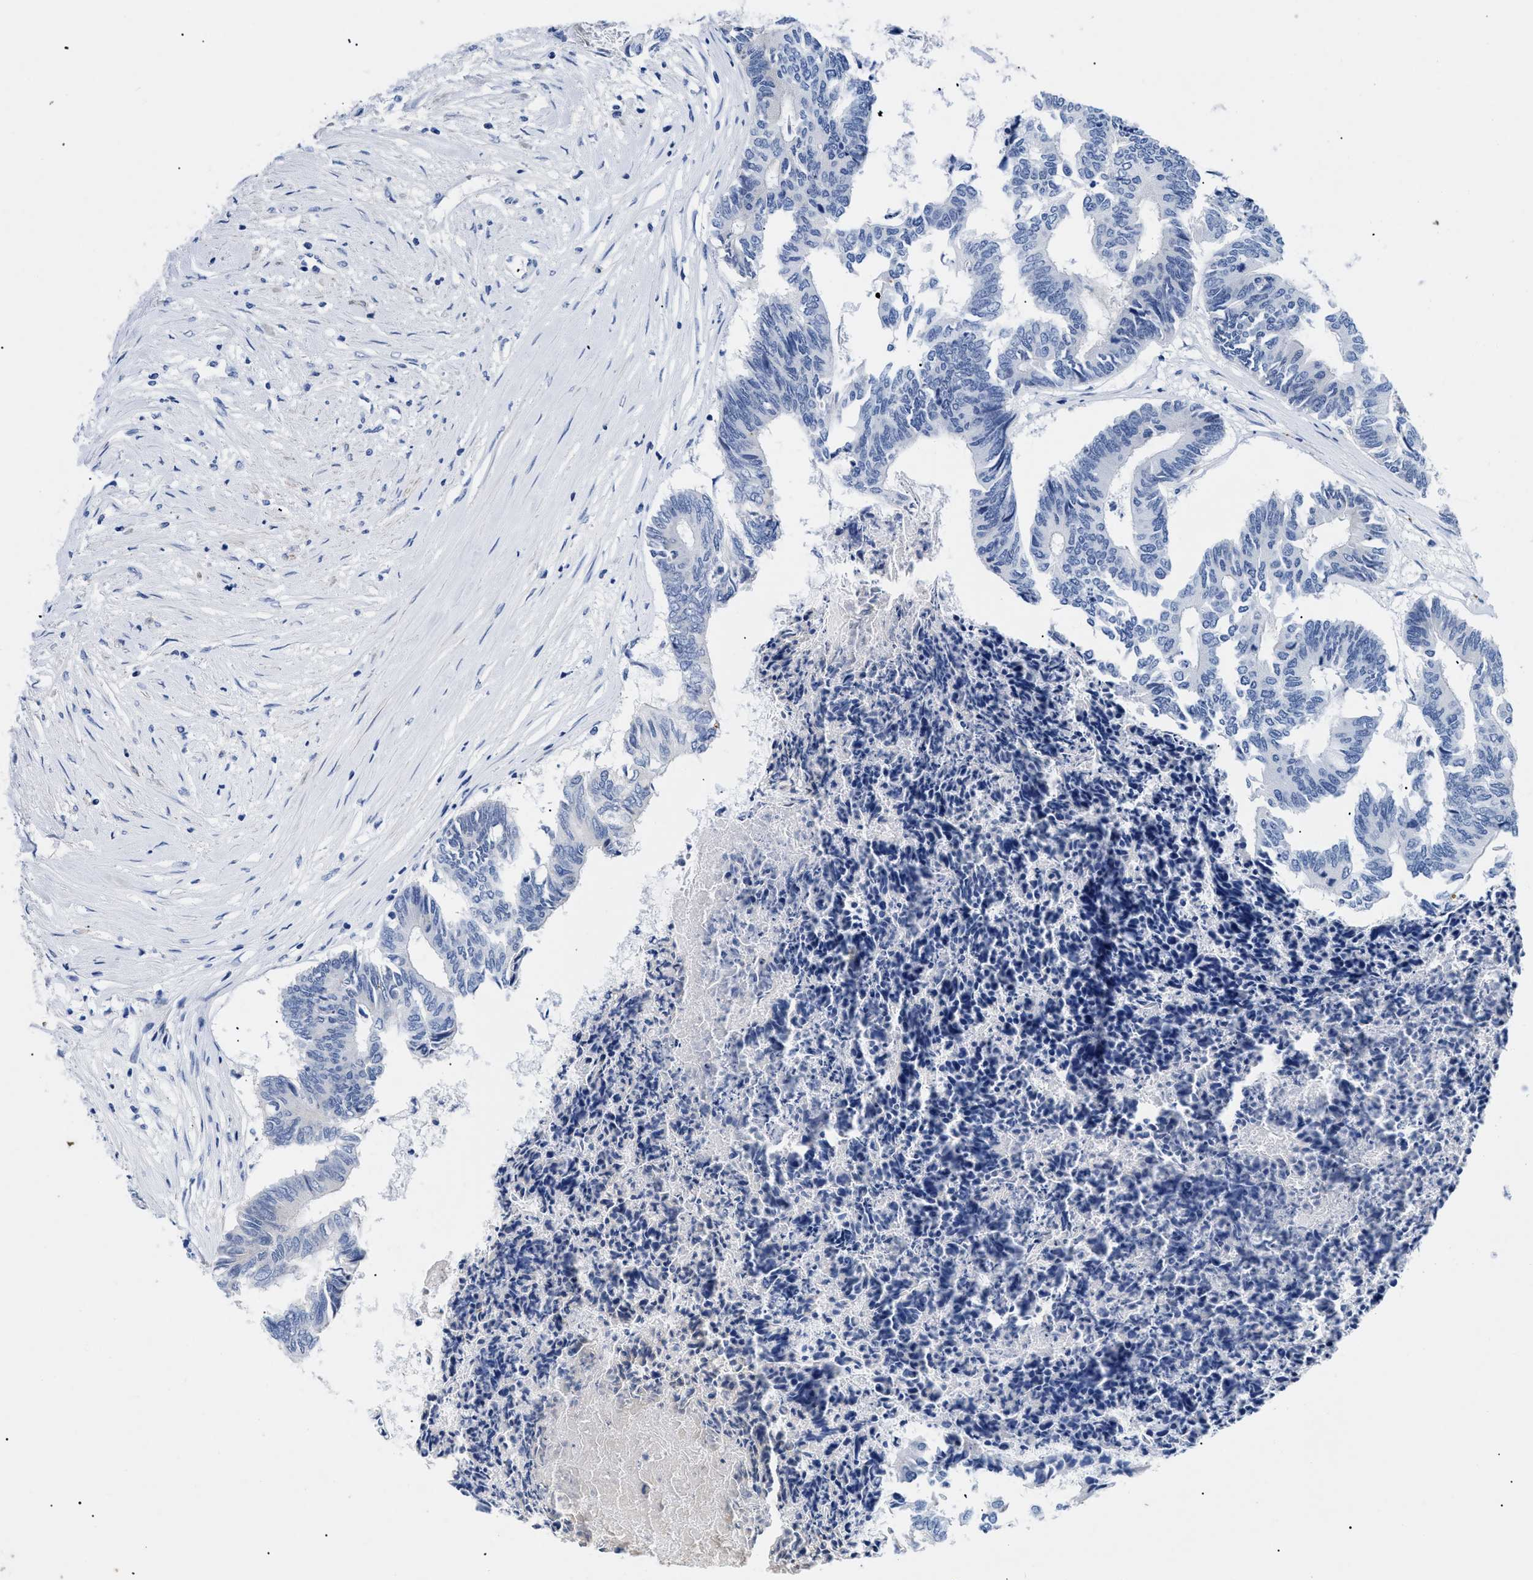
{"staining": {"intensity": "negative", "quantity": "none", "location": "none"}, "tissue": "colorectal cancer", "cell_type": "Tumor cells", "image_type": "cancer", "snomed": [{"axis": "morphology", "description": "Adenocarcinoma, NOS"}, {"axis": "topography", "description": "Rectum"}], "caption": "Immunohistochemistry (IHC) of adenocarcinoma (colorectal) exhibits no positivity in tumor cells. (Immunohistochemistry (IHC), brightfield microscopy, high magnification).", "gene": "TMEM68", "patient": {"sex": "male", "age": 63}}